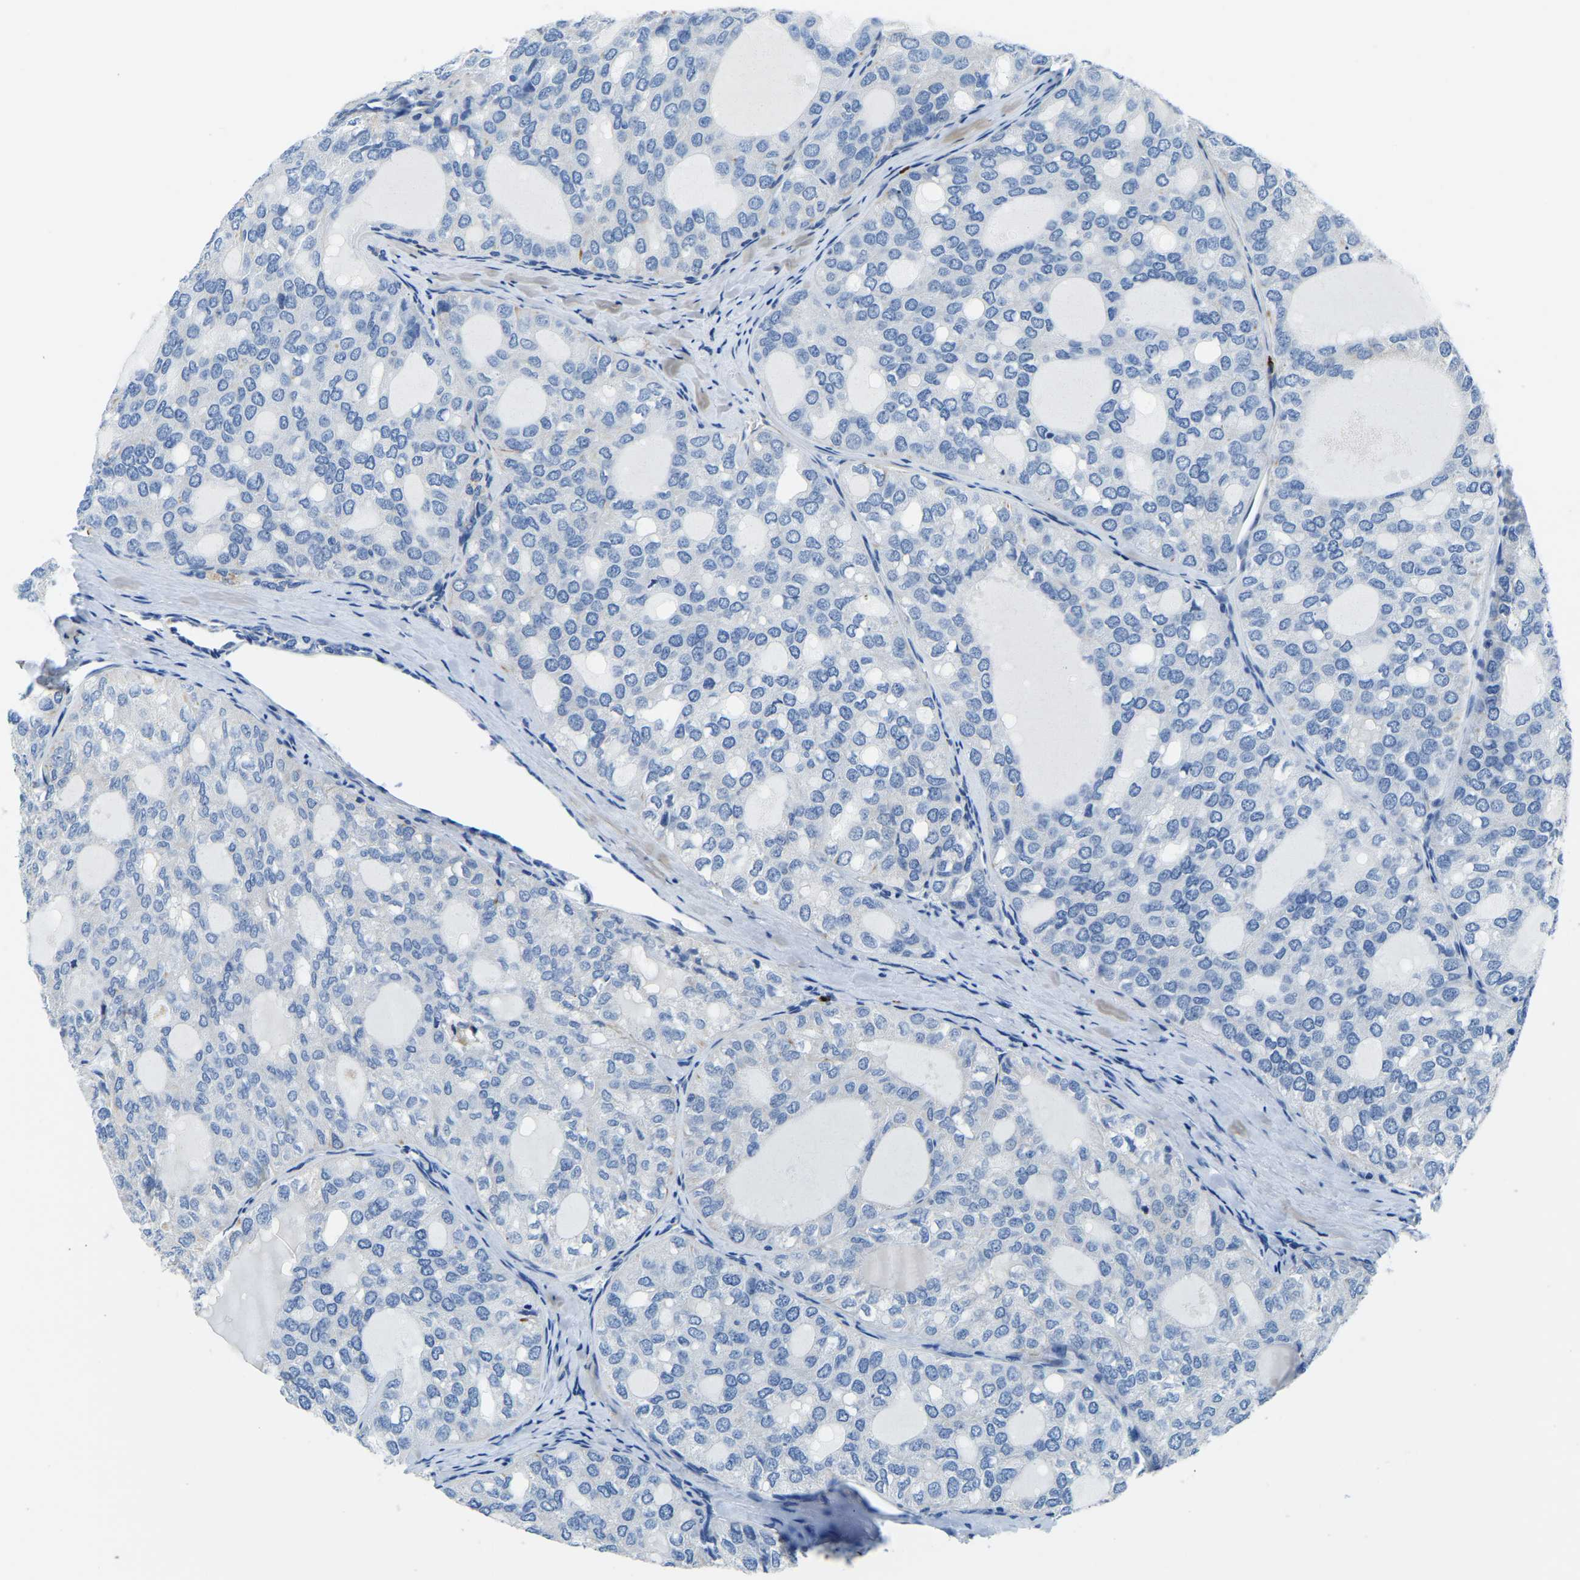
{"staining": {"intensity": "negative", "quantity": "none", "location": "none"}, "tissue": "thyroid cancer", "cell_type": "Tumor cells", "image_type": "cancer", "snomed": [{"axis": "morphology", "description": "Follicular adenoma carcinoma, NOS"}, {"axis": "topography", "description": "Thyroid gland"}], "caption": "This is an IHC image of thyroid follicular adenoma carcinoma. There is no expression in tumor cells.", "gene": "MS4A3", "patient": {"sex": "male", "age": 75}}